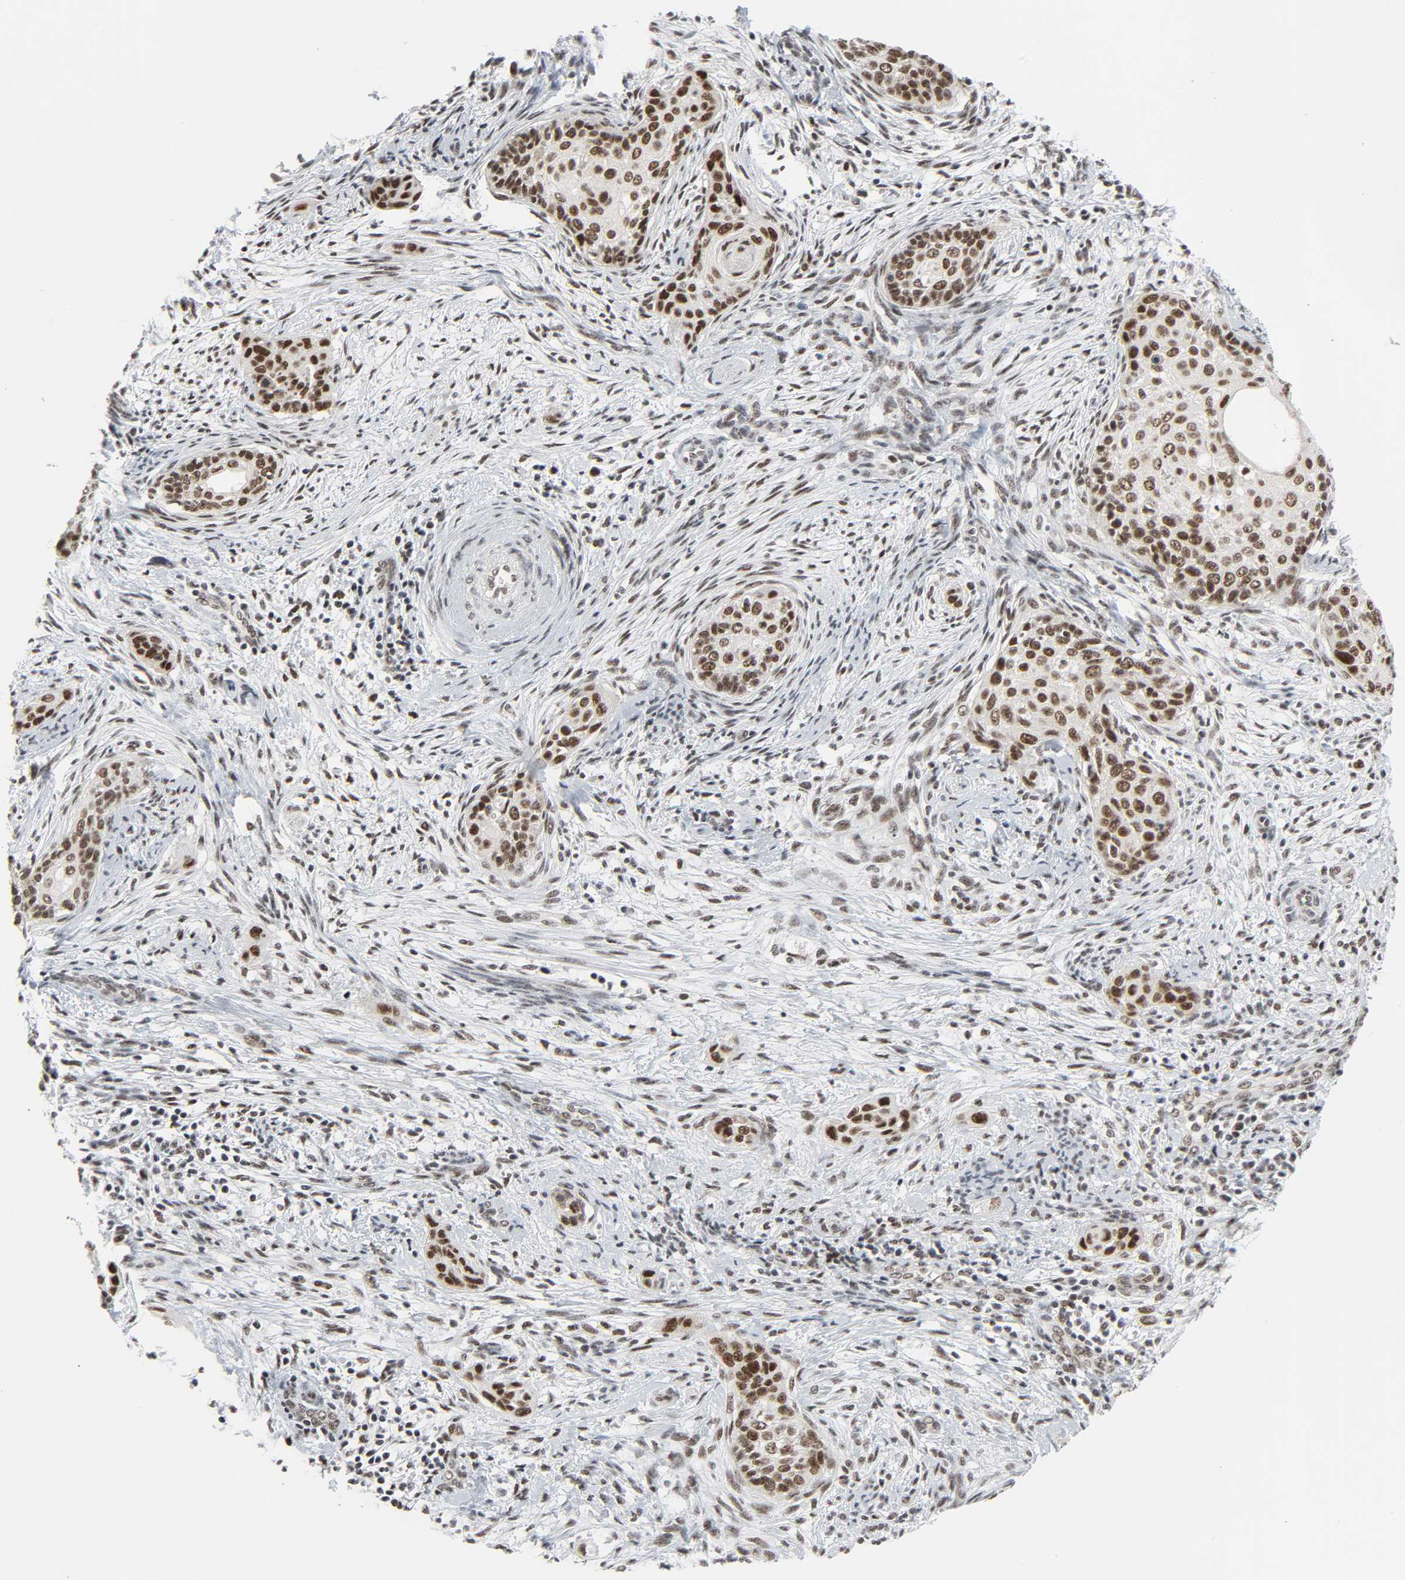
{"staining": {"intensity": "strong", "quantity": ">75%", "location": "nuclear"}, "tissue": "cervical cancer", "cell_type": "Tumor cells", "image_type": "cancer", "snomed": [{"axis": "morphology", "description": "Squamous cell carcinoma, NOS"}, {"axis": "topography", "description": "Cervix"}], "caption": "Protein analysis of cervical cancer tissue displays strong nuclear positivity in approximately >75% of tumor cells. The protein of interest is shown in brown color, while the nuclei are stained blue.", "gene": "CDK7", "patient": {"sex": "female", "age": 33}}